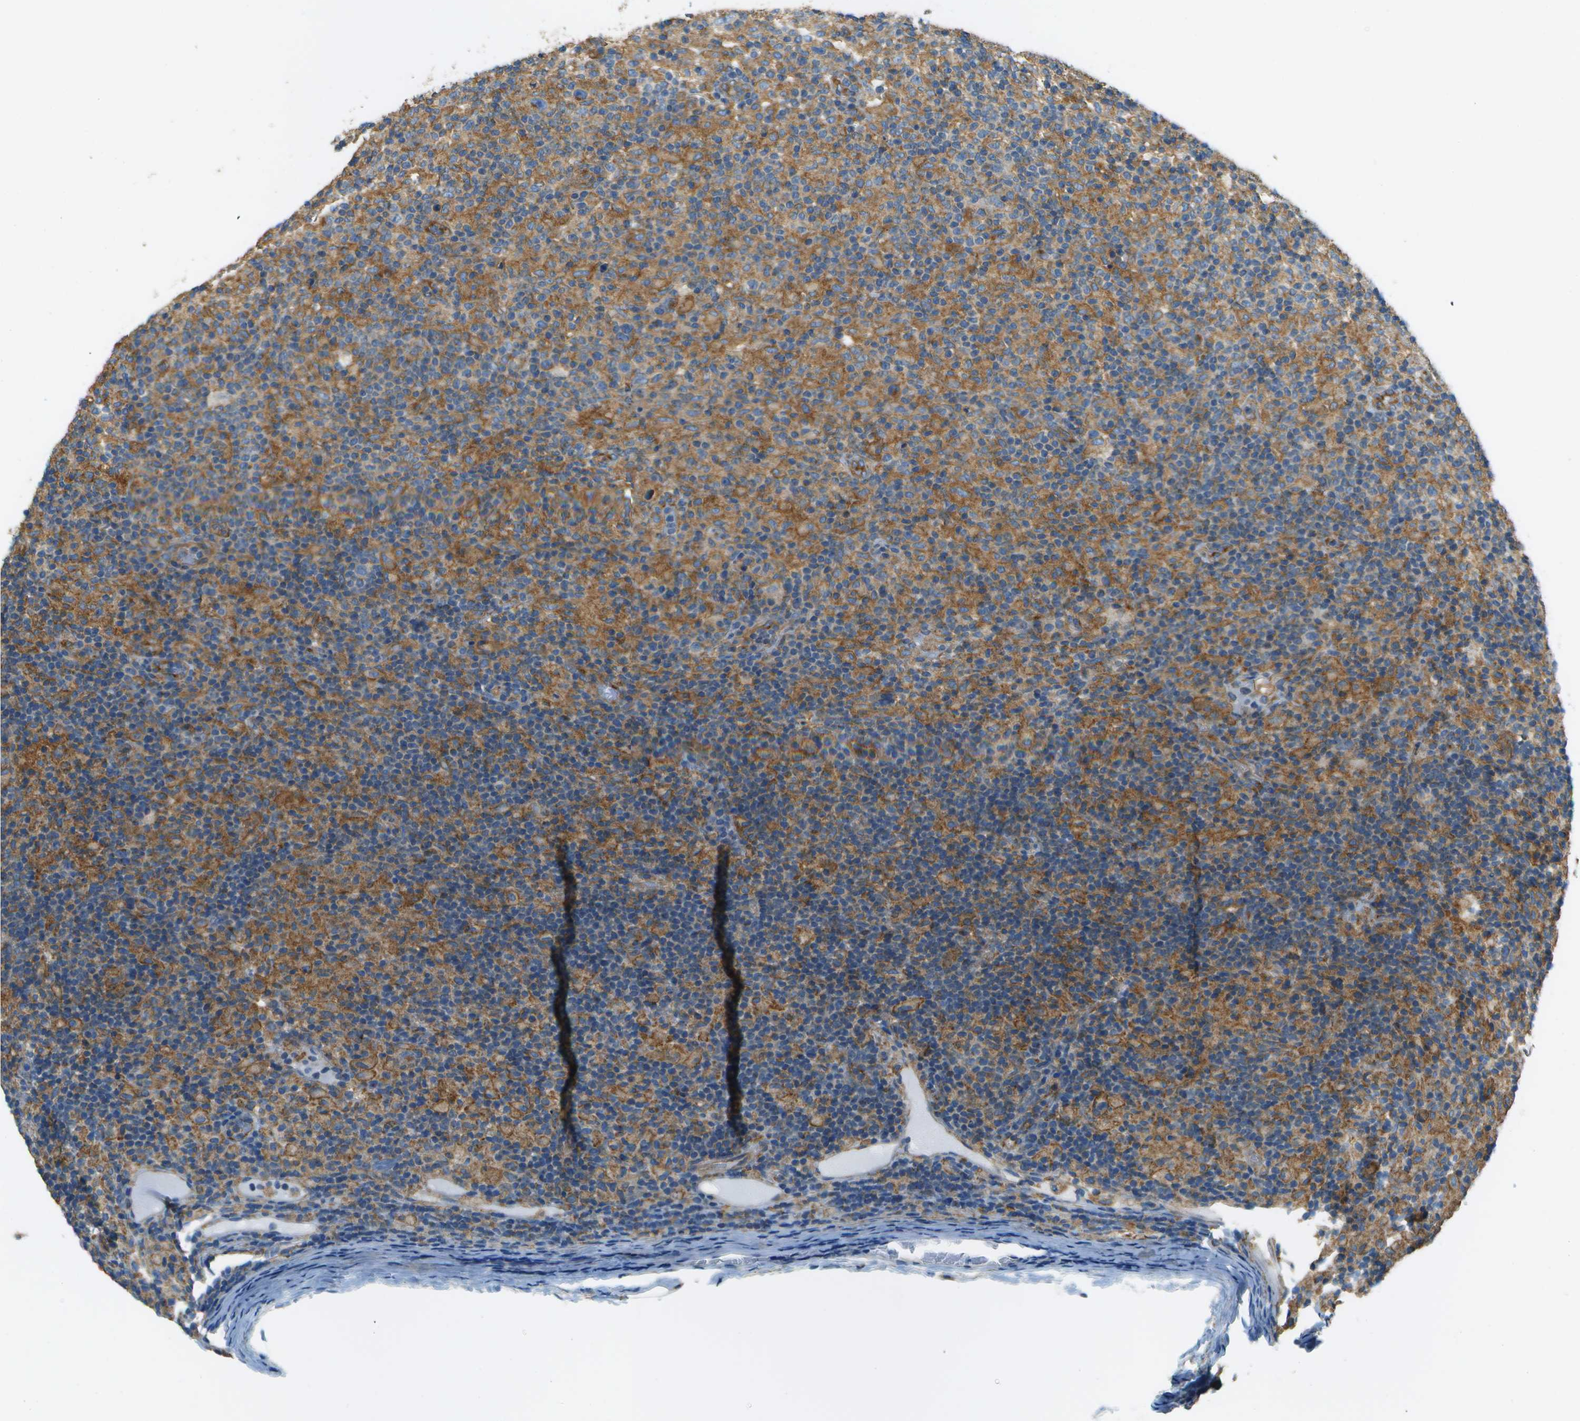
{"staining": {"intensity": "weak", "quantity": ">75%", "location": "cytoplasmic/membranous"}, "tissue": "lymphoma", "cell_type": "Tumor cells", "image_type": "cancer", "snomed": [{"axis": "morphology", "description": "Hodgkin's disease, NOS"}, {"axis": "topography", "description": "Lymph node"}], "caption": "Lymphoma stained with DAB immunohistochemistry (IHC) exhibits low levels of weak cytoplasmic/membranous staining in about >75% of tumor cells.", "gene": "CLTC", "patient": {"sex": "male", "age": 70}}